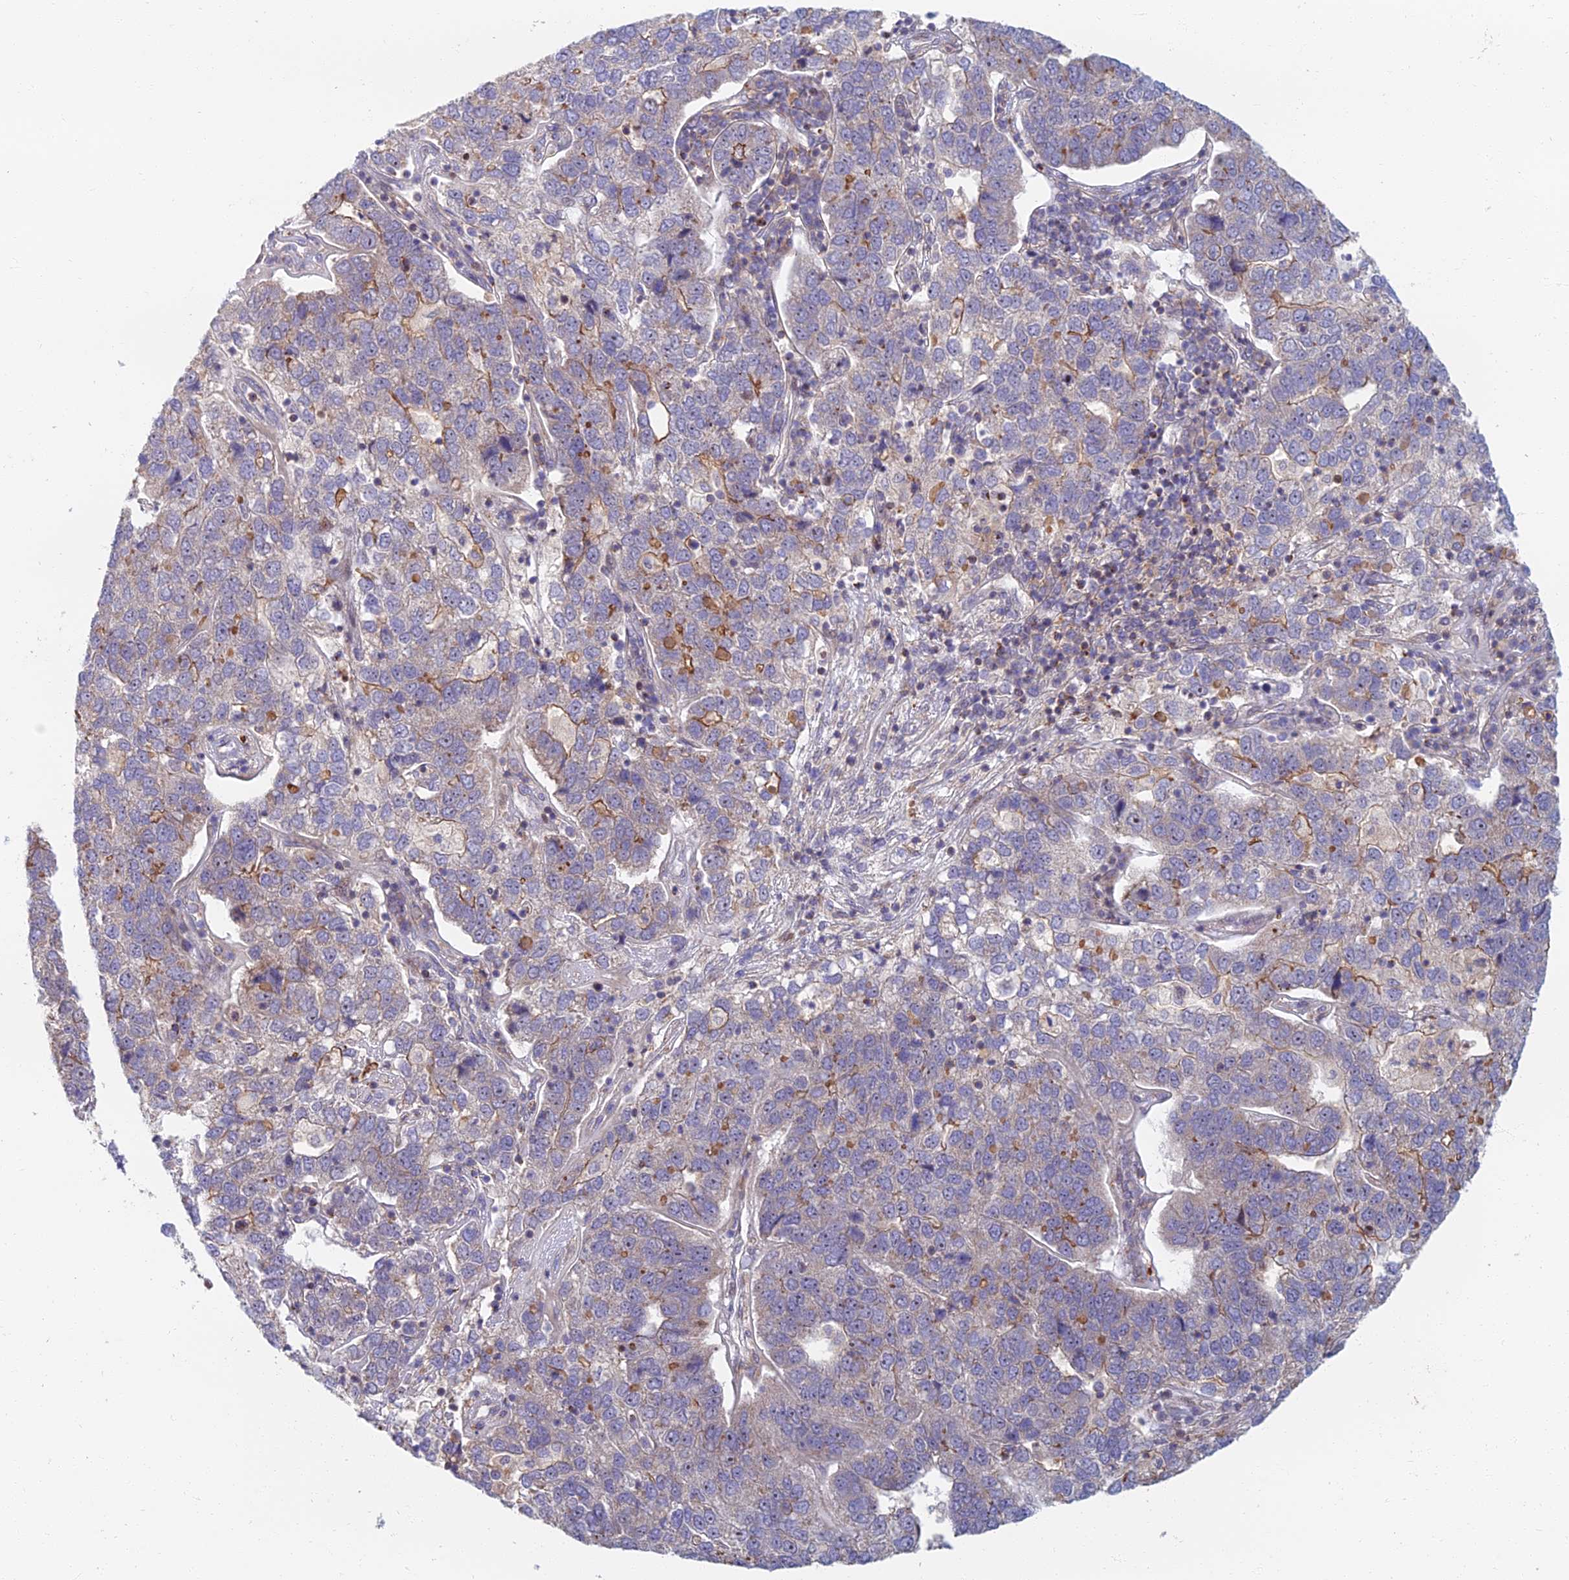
{"staining": {"intensity": "moderate", "quantity": "<25%", "location": "cytoplasmic/membranous"}, "tissue": "pancreatic cancer", "cell_type": "Tumor cells", "image_type": "cancer", "snomed": [{"axis": "morphology", "description": "Adenocarcinoma, NOS"}, {"axis": "topography", "description": "Pancreas"}], "caption": "Immunohistochemistry (IHC) photomicrograph of neoplastic tissue: pancreatic cancer (adenocarcinoma) stained using IHC shows low levels of moderate protein expression localized specifically in the cytoplasmic/membranous of tumor cells, appearing as a cytoplasmic/membranous brown color.", "gene": "C15orf40", "patient": {"sex": "female", "age": 61}}